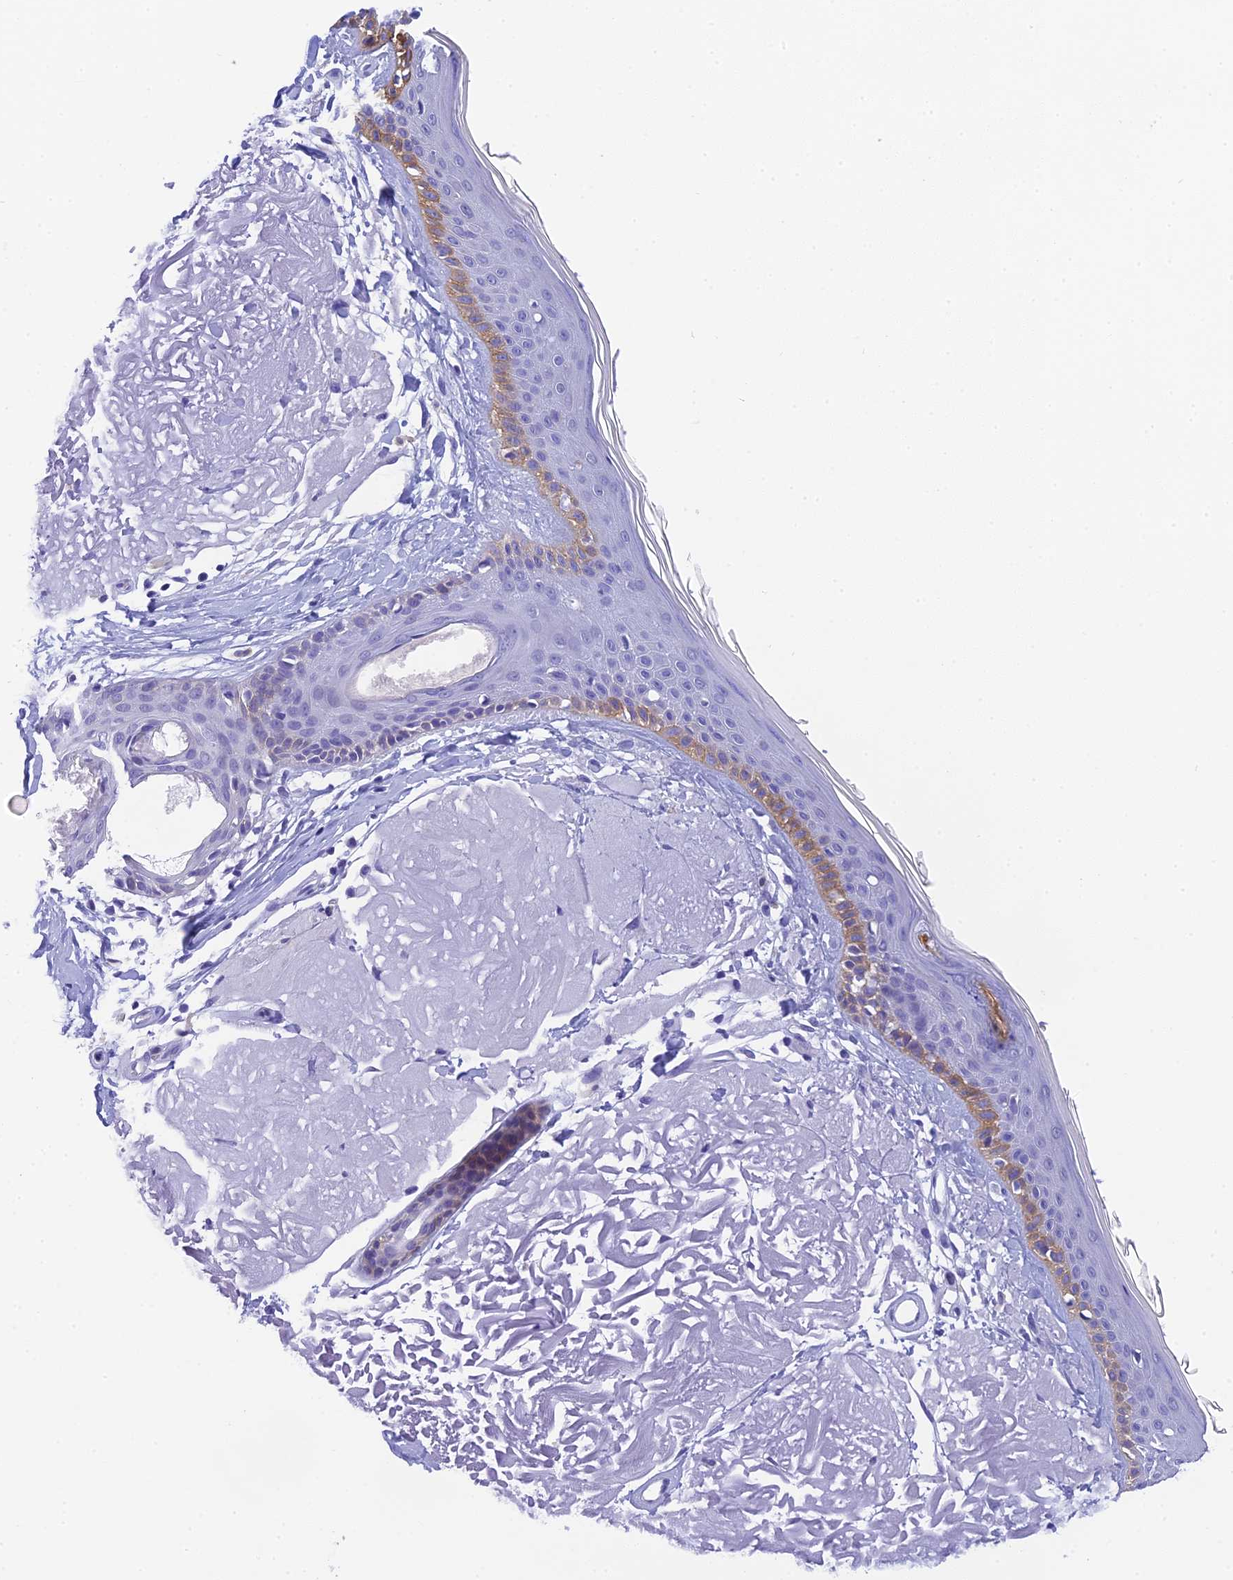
{"staining": {"intensity": "negative", "quantity": "none", "location": "none"}, "tissue": "skin", "cell_type": "Fibroblasts", "image_type": "normal", "snomed": [{"axis": "morphology", "description": "Normal tissue, NOS"}, {"axis": "topography", "description": "Skin"}, {"axis": "topography", "description": "Skeletal muscle"}], "caption": "An immunohistochemistry micrograph of benign skin is shown. There is no staining in fibroblasts of skin. The staining is performed using DAB (3,3'-diaminobenzidine) brown chromogen with nuclei counter-stained in using hematoxylin.", "gene": "KDELR3", "patient": {"sex": "male", "age": 83}}